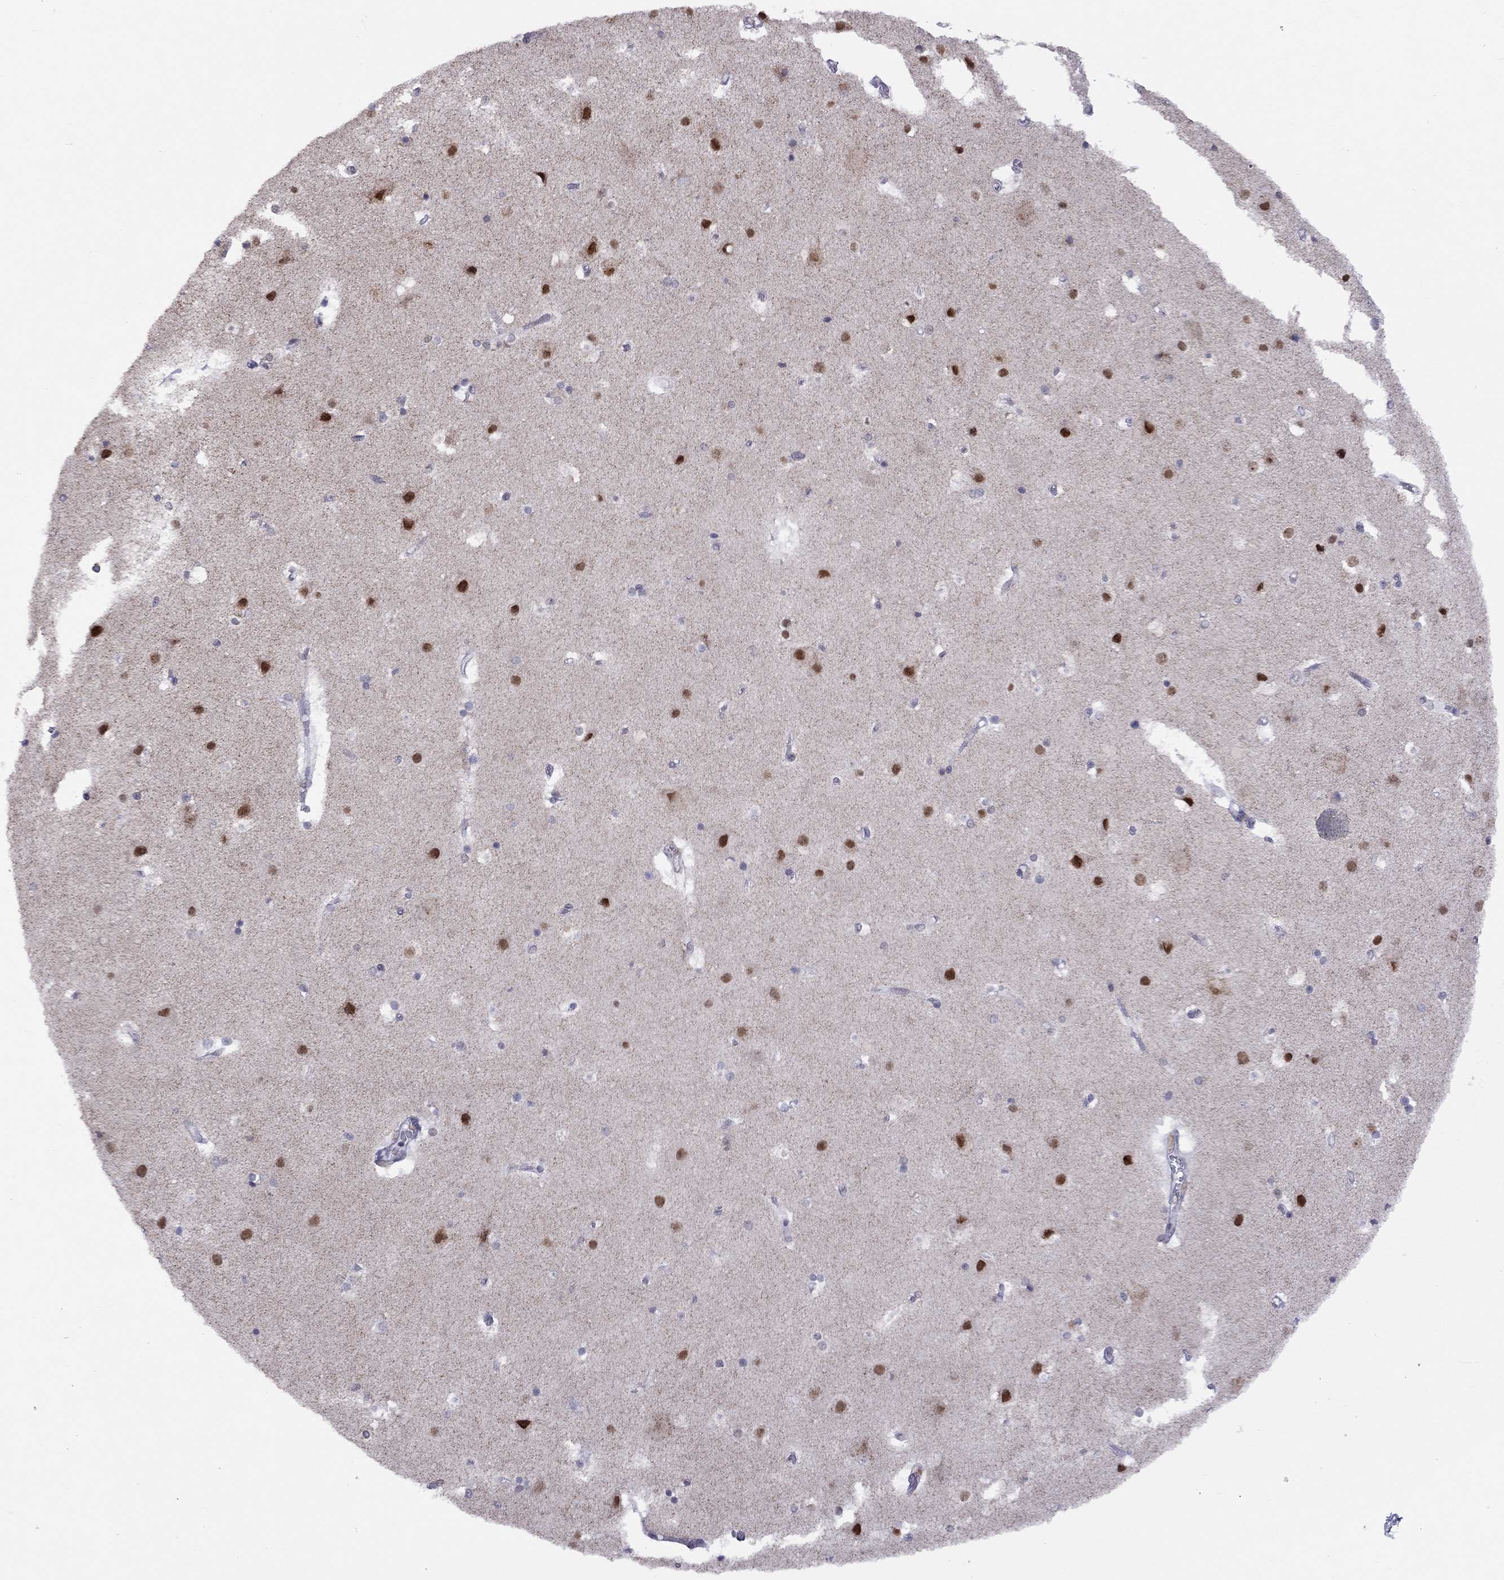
{"staining": {"intensity": "negative", "quantity": "none", "location": "none"}, "tissue": "cerebral cortex", "cell_type": "Endothelial cells", "image_type": "normal", "snomed": [{"axis": "morphology", "description": "Normal tissue, NOS"}, {"axis": "topography", "description": "Cerebral cortex"}], "caption": "A histopathology image of human cerebral cortex is negative for staining in endothelial cells. (DAB immunohistochemistry (IHC), high magnification).", "gene": "HES5", "patient": {"sex": "female", "age": 52}}